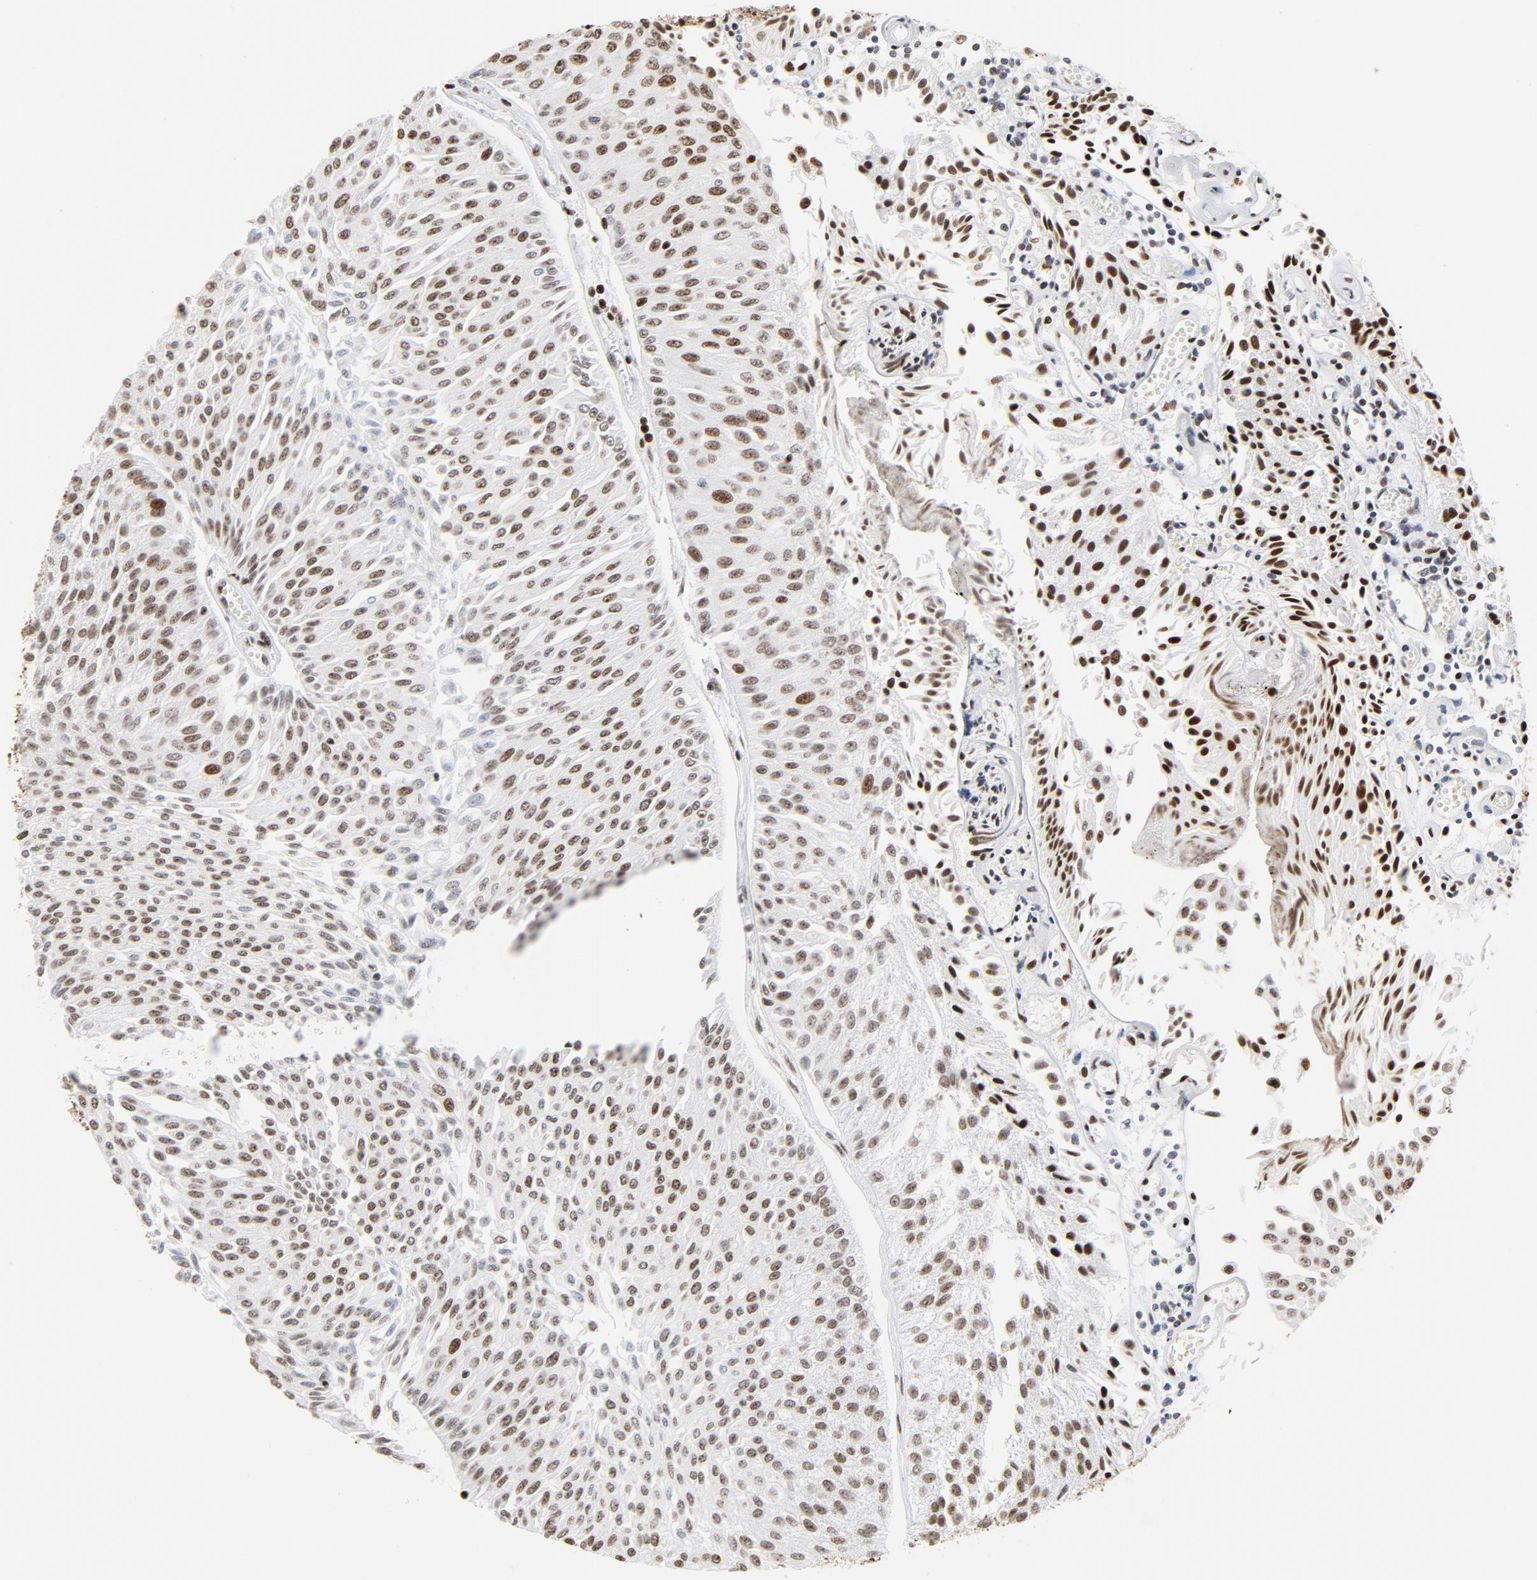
{"staining": {"intensity": "moderate", "quantity": ">75%", "location": "nuclear"}, "tissue": "urothelial cancer", "cell_type": "Tumor cells", "image_type": "cancer", "snomed": [{"axis": "morphology", "description": "Urothelial carcinoma, Low grade"}, {"axis": "topography", "description": "Urinary bladder"}], "caption": "Immunohistochemistry of human urothelial cancer reveals medium levels of moderate nuclear staining in approximately >75% of tumor cells.", "gene": "XRCC6", "patient": {"sex": "male", "age": 86}}